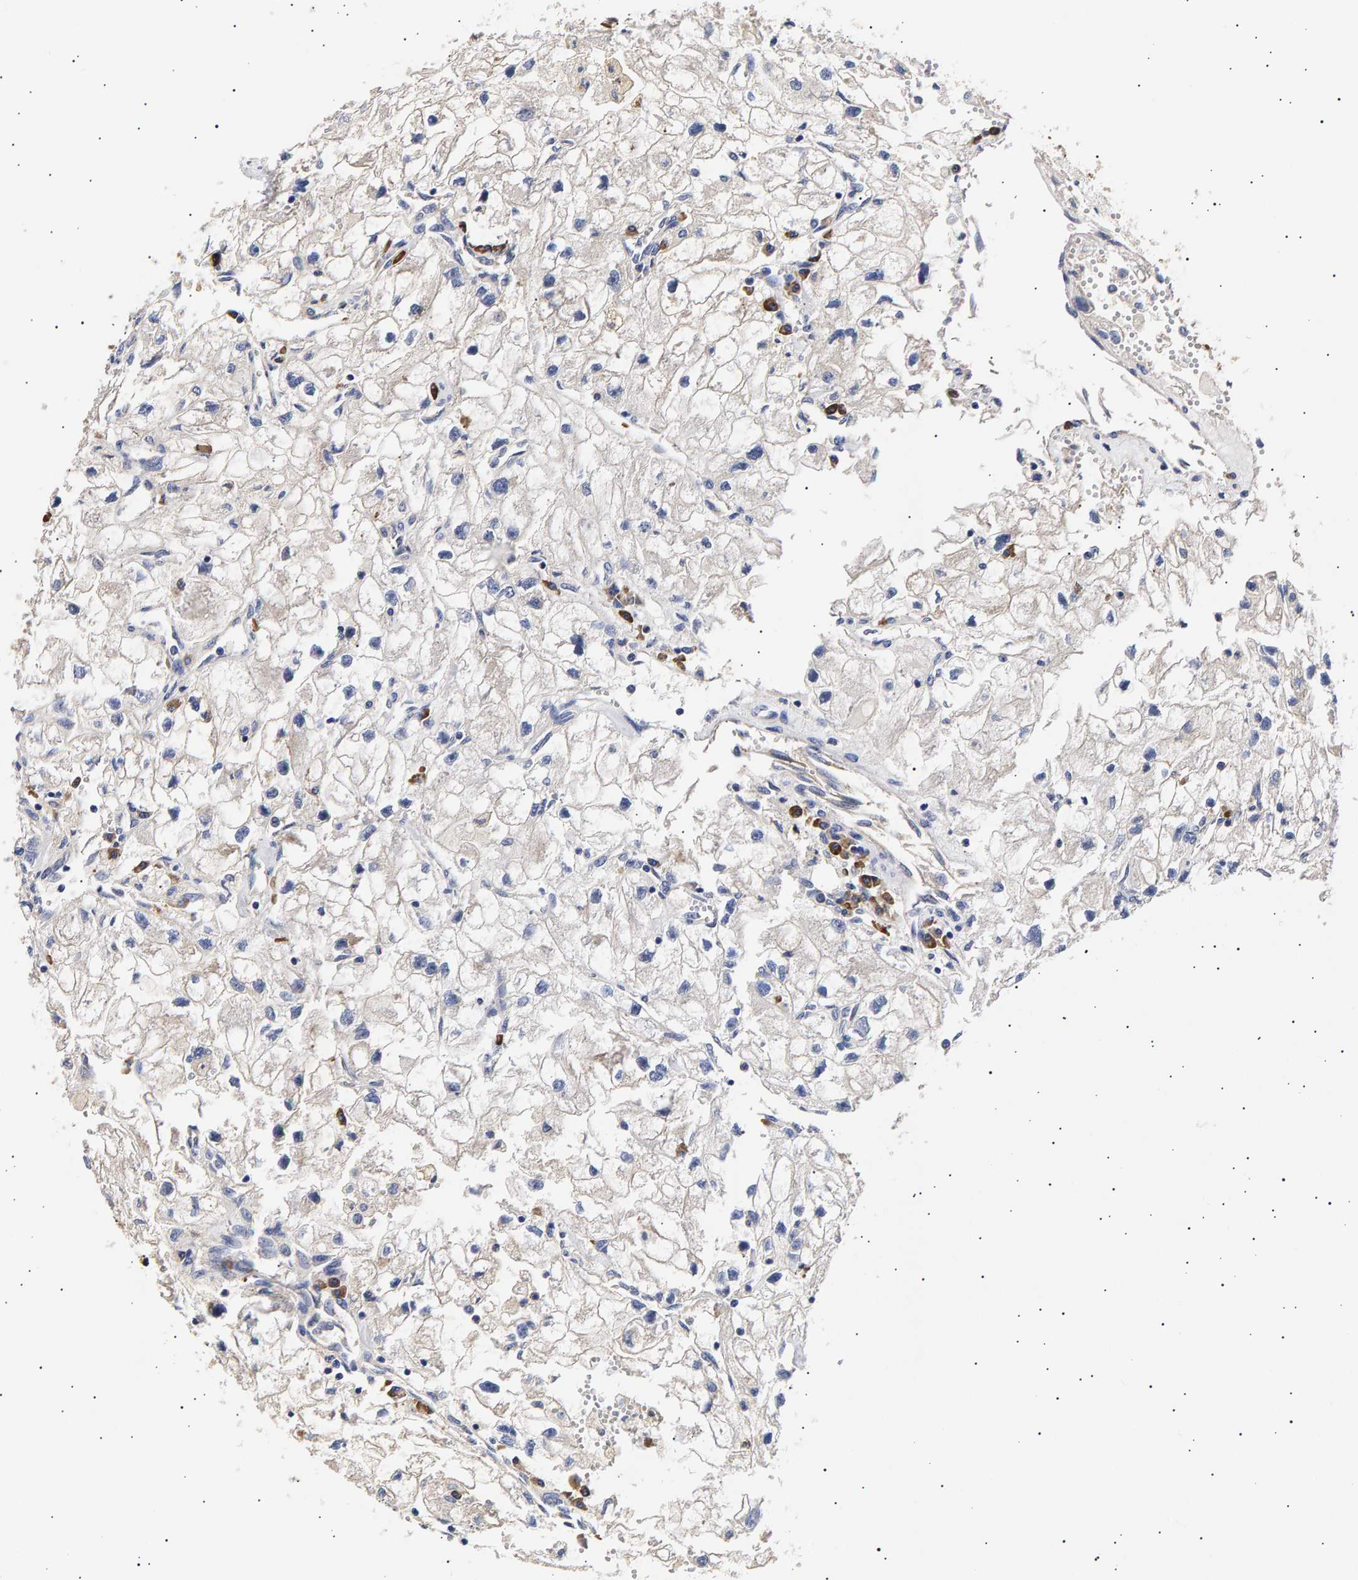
{"staining": {"intensity": "negative", "quantity": "none", "location": "none"}, "tissue": "renal cancer", "cell_type": "Tumor cells", "image_type": "cancer", "snomed": [{"axis": "morphology", "description": "Adenocarcinoma, NOS"}, {"axis": "topography", "description": "Kidney"}], "caption": "Image shows no significant protein staining in tumor cells of adenocarcinoma (renal). (DAB immunohistochemistry (IHC), high magnification).", "gene": "ANKRD40", "patient": {"sex": "female", "age": 70}}